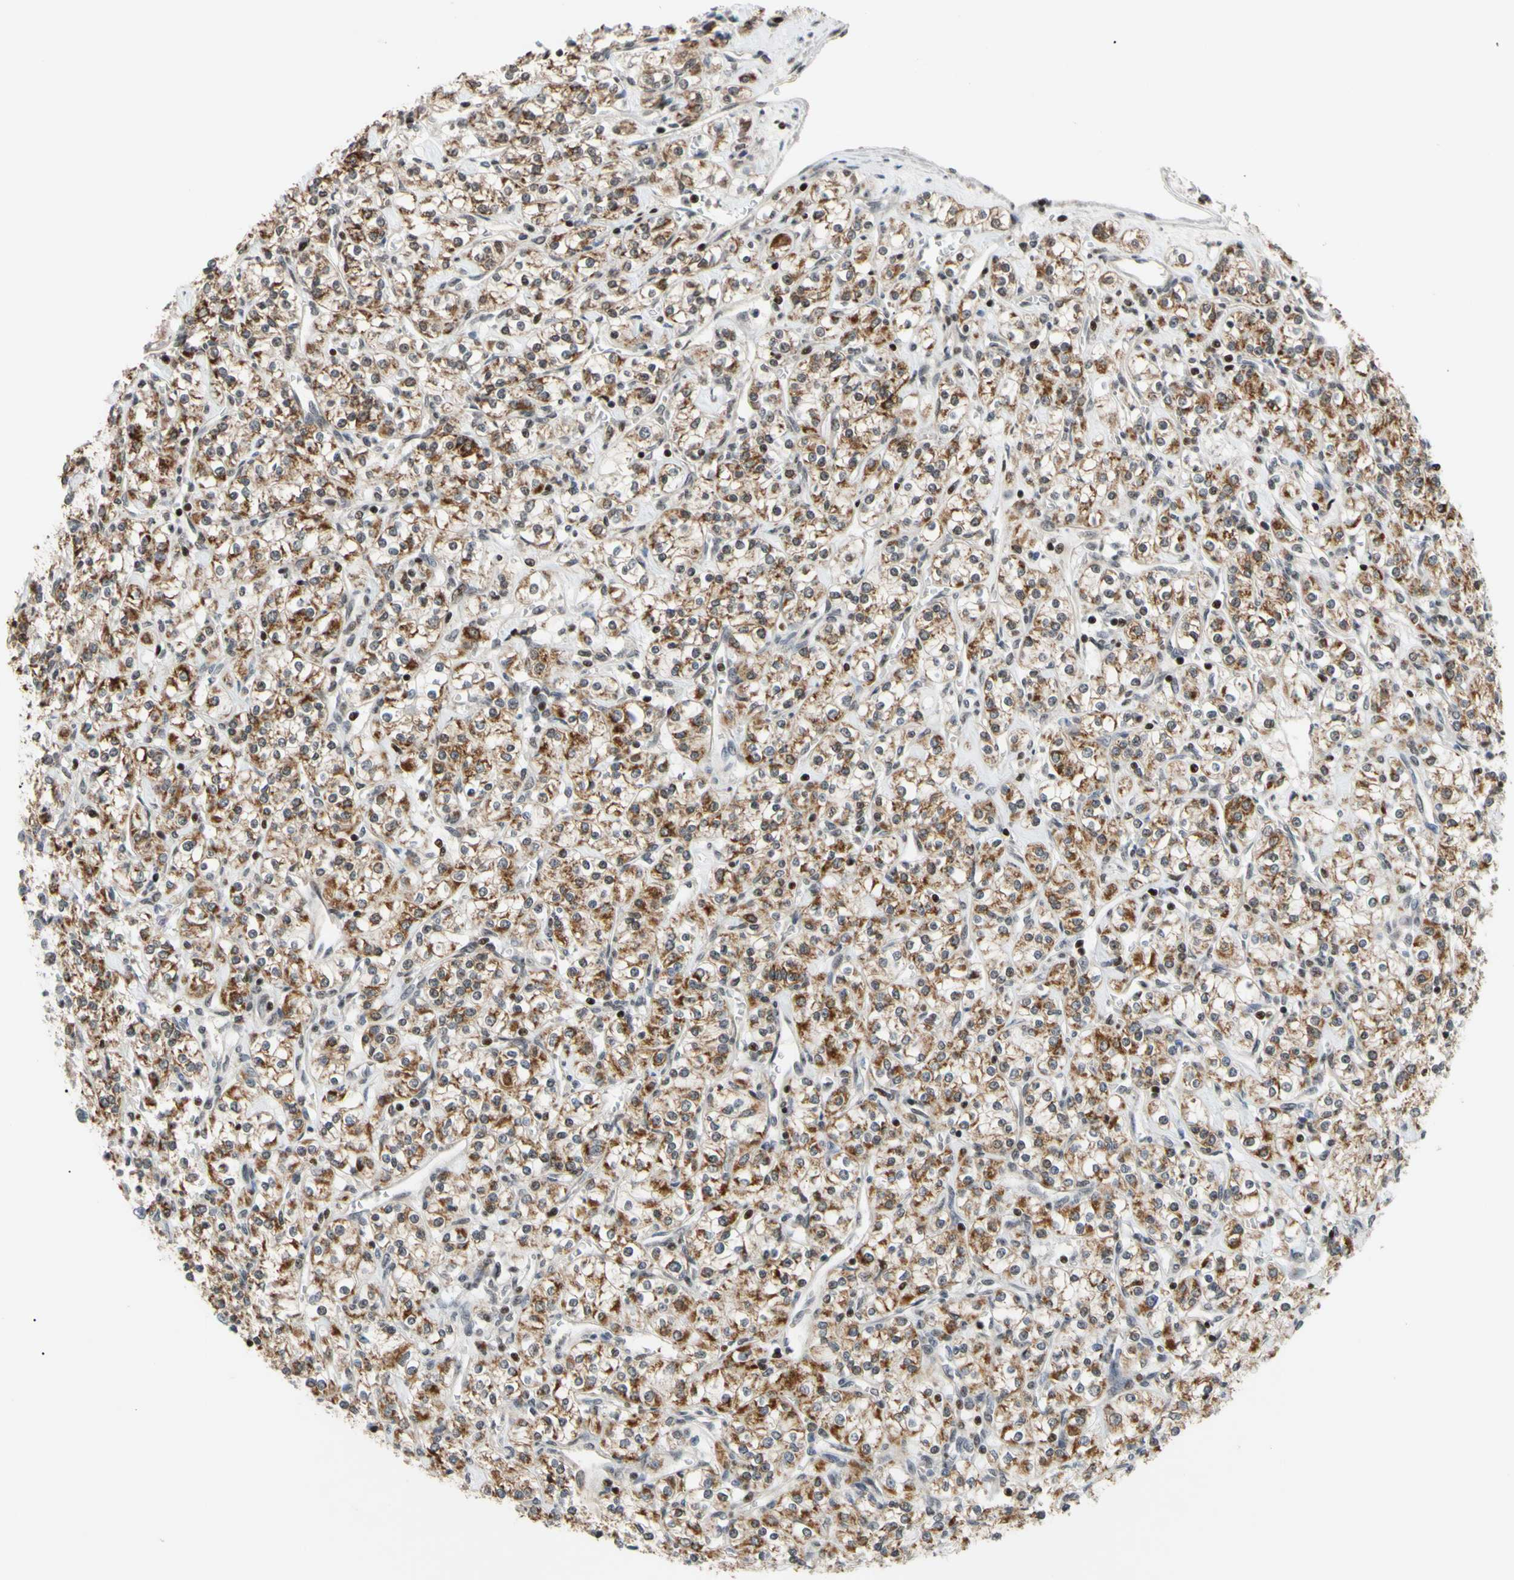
{"staining": {"intensity": "moderate", "quantity": ">75%", "location": "cytoplasmic/membranous"}, "tissue": "renal cancer", "cell_type": "Tumor cells", "image_type": "cancer", "snomed": [{"axis": "morphology", "description": "Adenocarcinoma, NOS"}, {"axis": "topography", "description": "Kidney"}], "caption": "Approximately >75% of tumor cells in human adenocarcinoma (renal) show moderate cytoplasmic/membranous protein staining as visualized by brown immunohistochemical staining.", "gene": "SP4", "patient": {"sex": "male", "age": 77}}